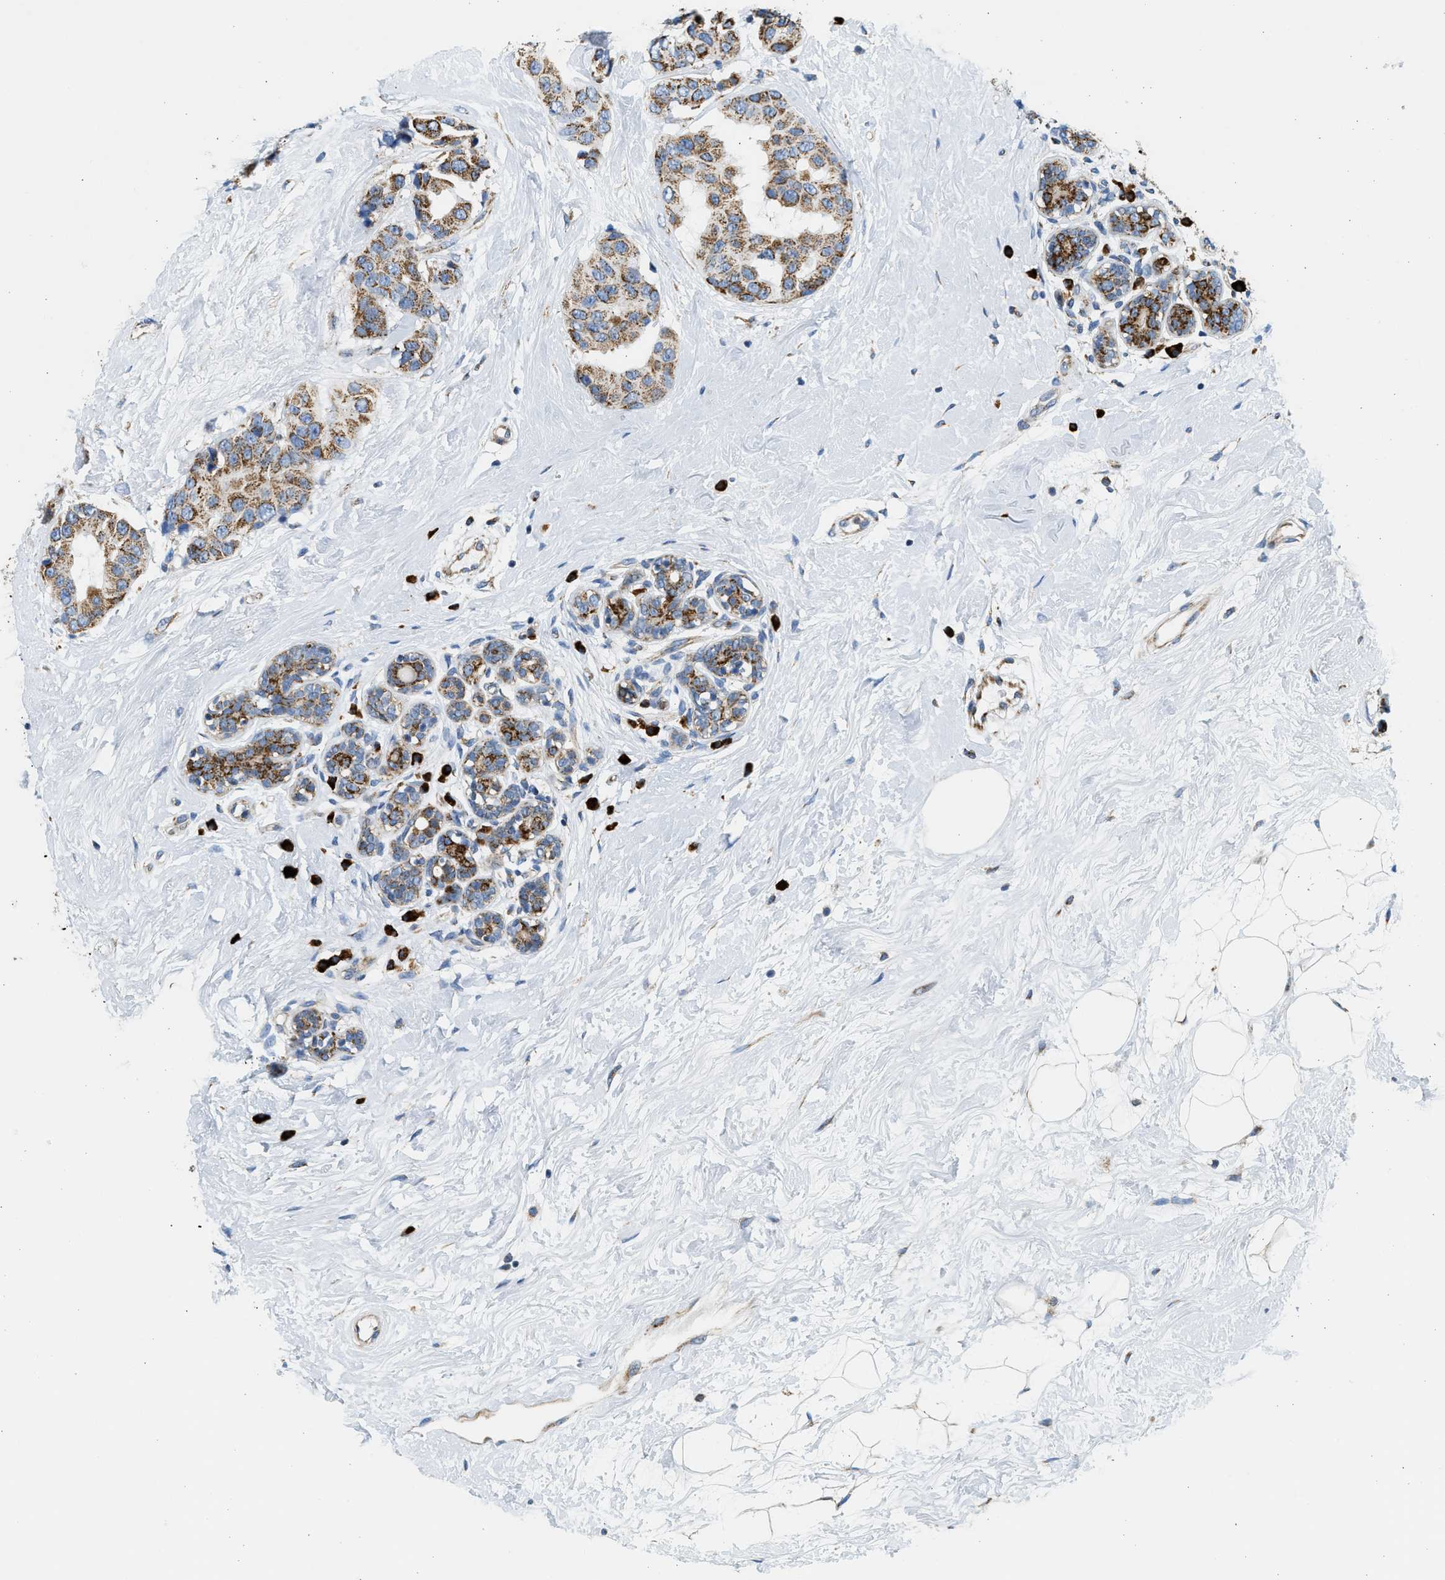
{"staining": {"intensity": "moderate", "quantity": ">75%", "location": "cytoplasmic/membranous"}, "tissue": "breast cancer", "cell_type": "Tumor cells", "image_type": "cancer", "snomed": [{"axis": "morphology", "description": "Normal tissue, NOS"}, {"axis": "morphology", "description": "Duct carcinoma"}, {"axis": "topography", "description": "Breast"}], "caption": "Brown immunohistochemical staining in human breast cancer (invasive ductal carcinoma) displays moderate cytoplasmic/membranous positivity in approximately >75% of tumor cells.", "gene": "KCNMB3", "patient": {"sex": "female", "age": 39}}